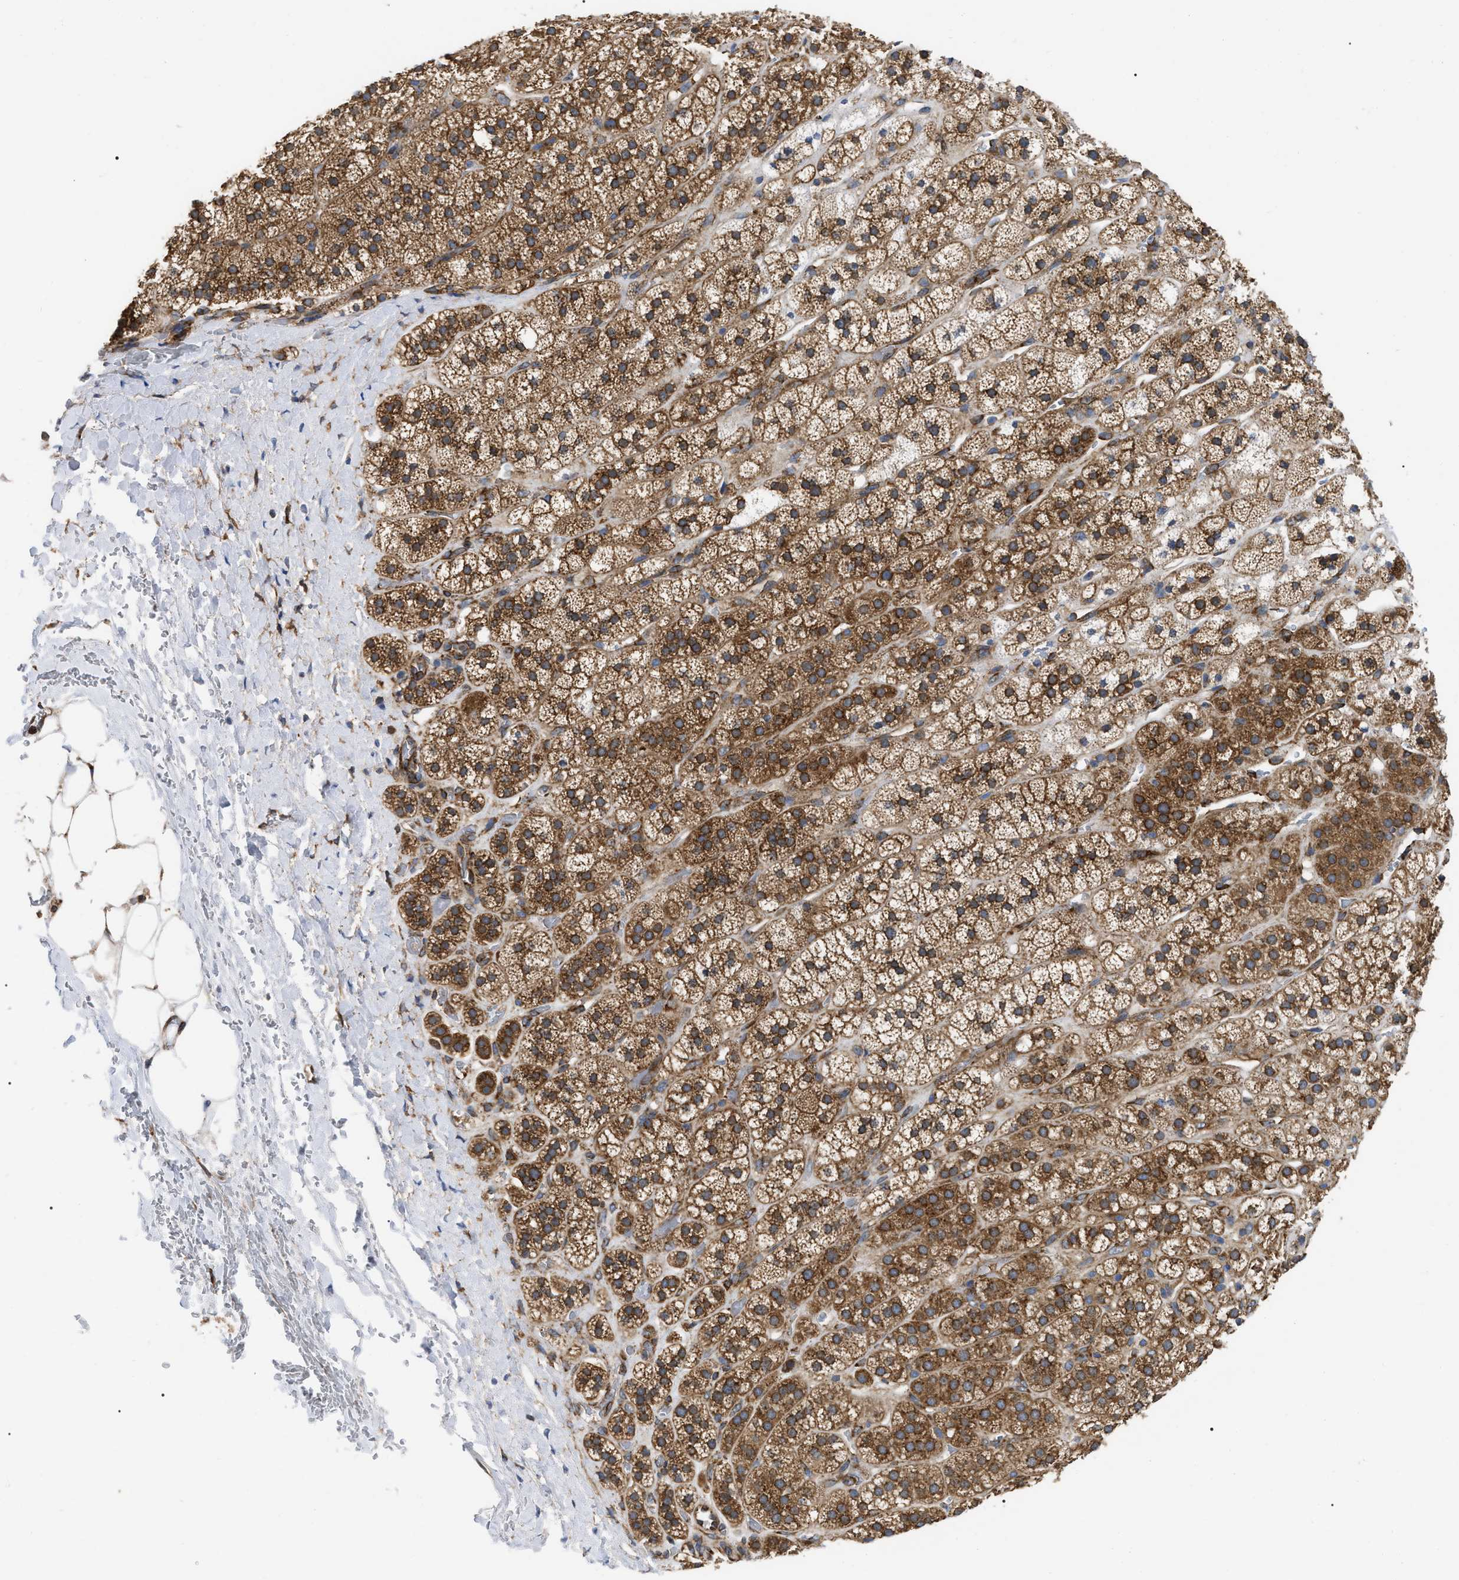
{"staining": {"intensity": "moderate", "quantity": ">75%", "location": "cytoplasmic/membranous"}, "tissue": "adrenal gland", "cell_type": "Glandular cells", "image_type": "normal", "snomed": [{"axis": "morphology", "description": "Normal tissue, NOS"}, {"axis": "topography", "description": "Adrenal gland"}], "caption": "Protein staining of unremarkable adrenal gland displays moderate cytoplasmic/membranous expression in approximately >75% of glandular cells.", "gene": "FAM120A", "patient": {"sex": "male", "age": 56}}